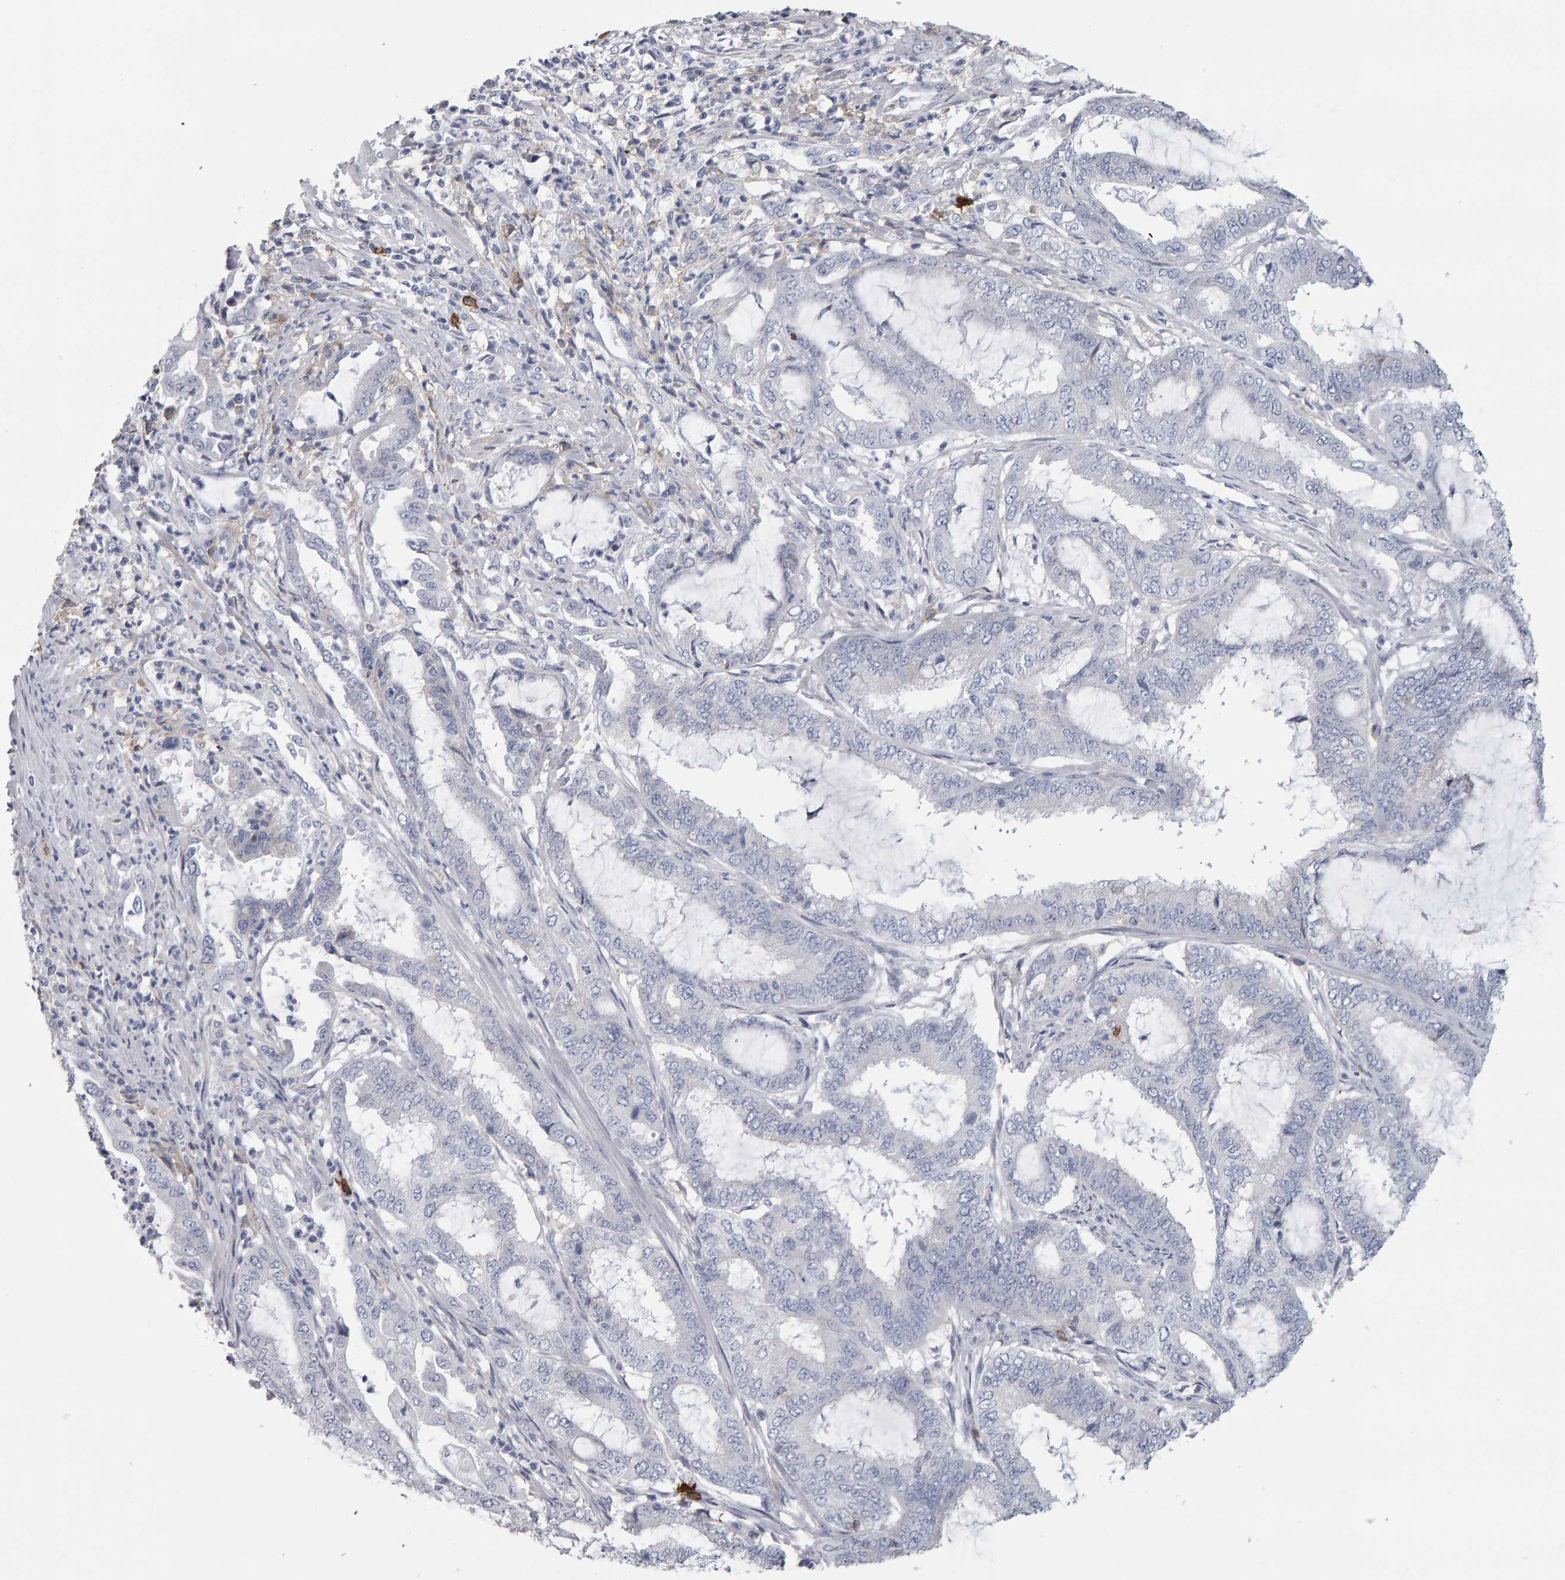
{"staining": {"intensity": "negative", "quantity": "none", "location": "none"}, "tissue": "endometrial cancer", "cell_type": "Tumor cells", "image_type": "cancer", "snomed": [{"axis": "morphology", "description": "Adenocarcinoma, NOS"}, {"axis": "topography", "description": "Endometrium"}], "caption": "Endometrial cancer (adenocarcinoma) was stained to show a protein in brown. There is no significant positivity in tumor cells.", "gene": "CD38", "patient": {"sex": "female", "age": 51}}